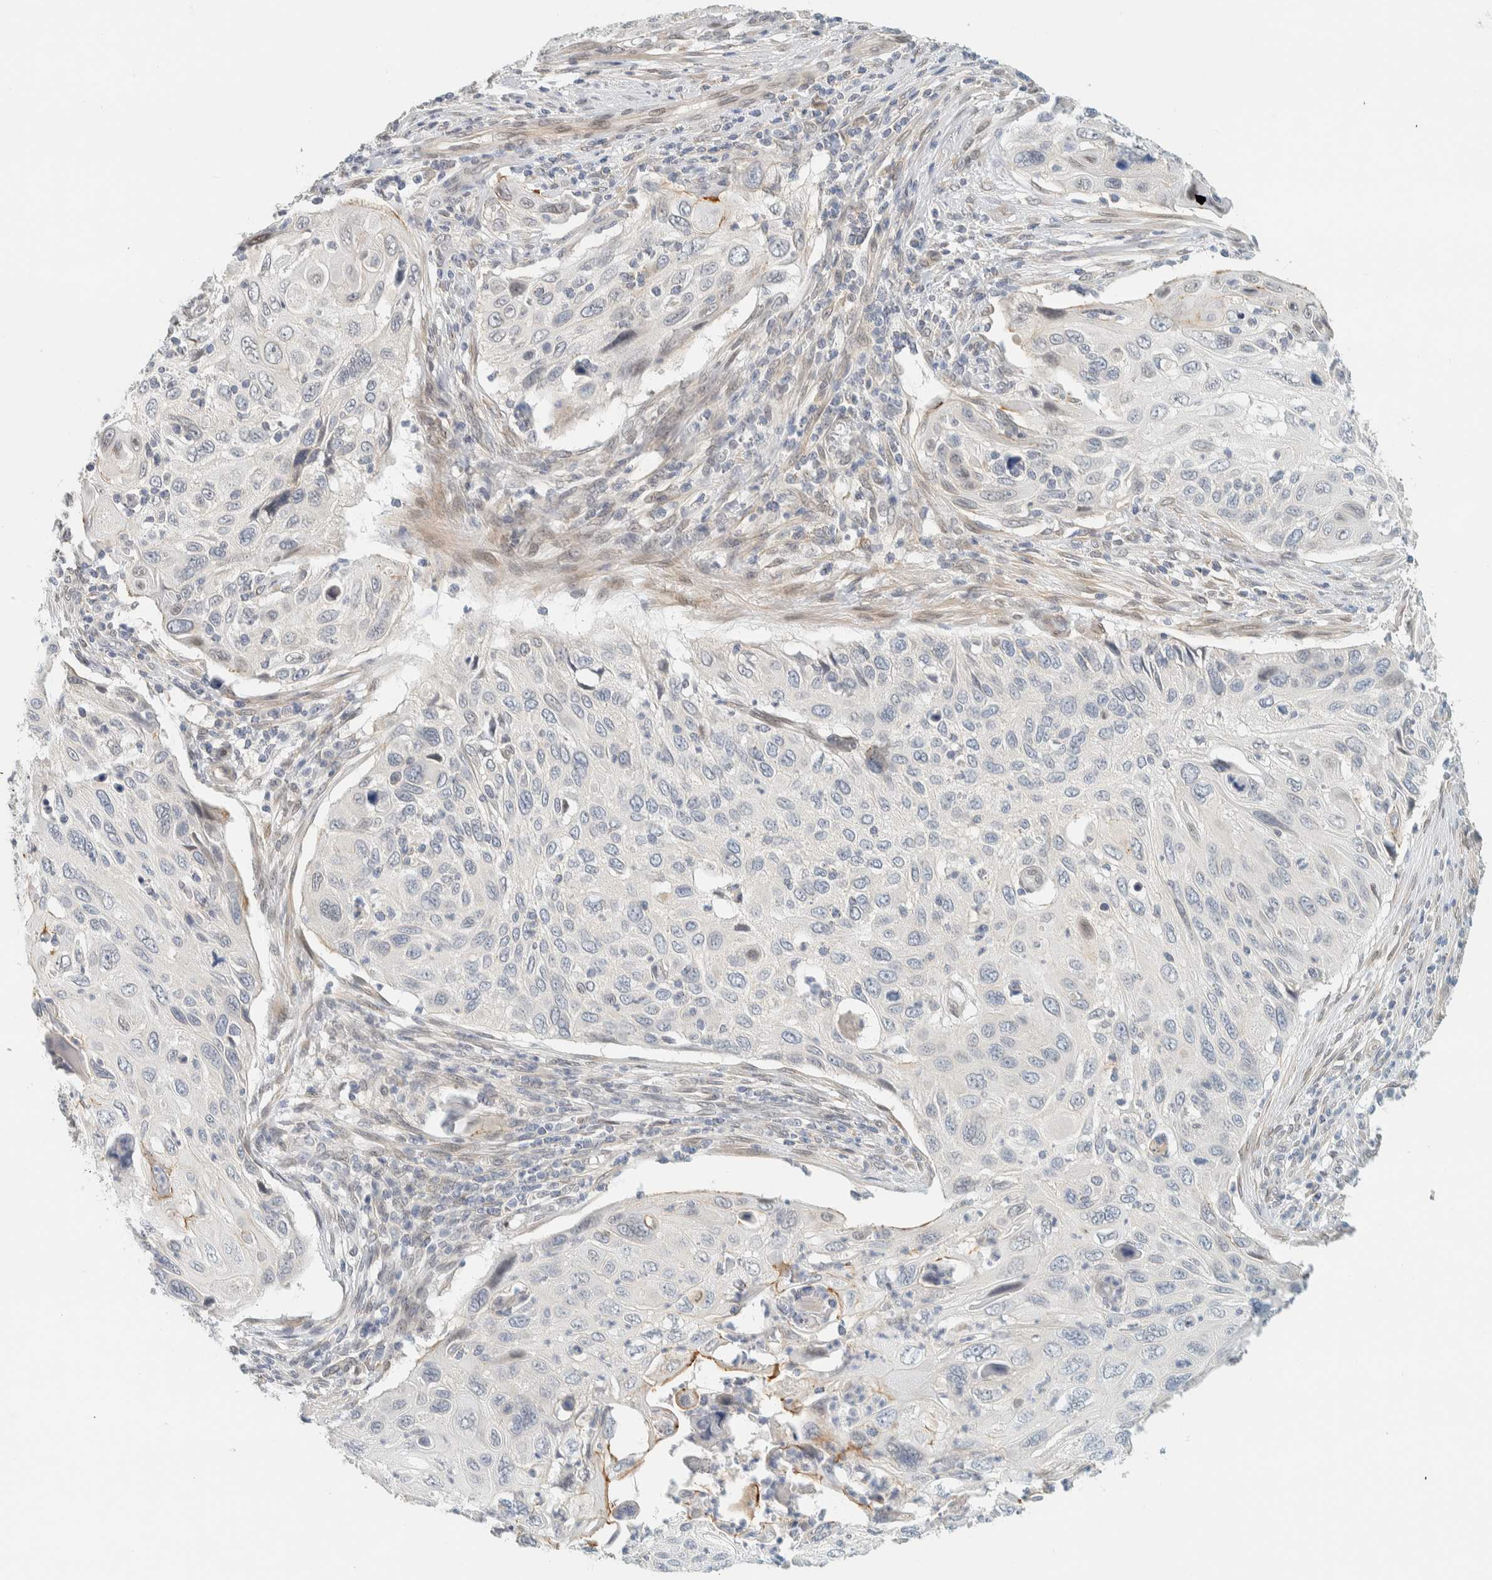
{"staining": {"intensity": "weak", "quantity": "<25%", "location": "cytoplasmic/membranous"}, "tissue": "cervical cancer", "cell_type": "Tumor cells", "image_type": "cancer", "snomed": [{"axis": "morphology", "description": "Squamous cell carcinoma, NOS"}, {"axis": "topography", "description": "Cervix"}], "caption": "There is no significant positivity in tumor cells of cervical squamous cell carcinoma.", "gene": "C1QTNF12", "patient": {"sex": "female", "age": 70}}